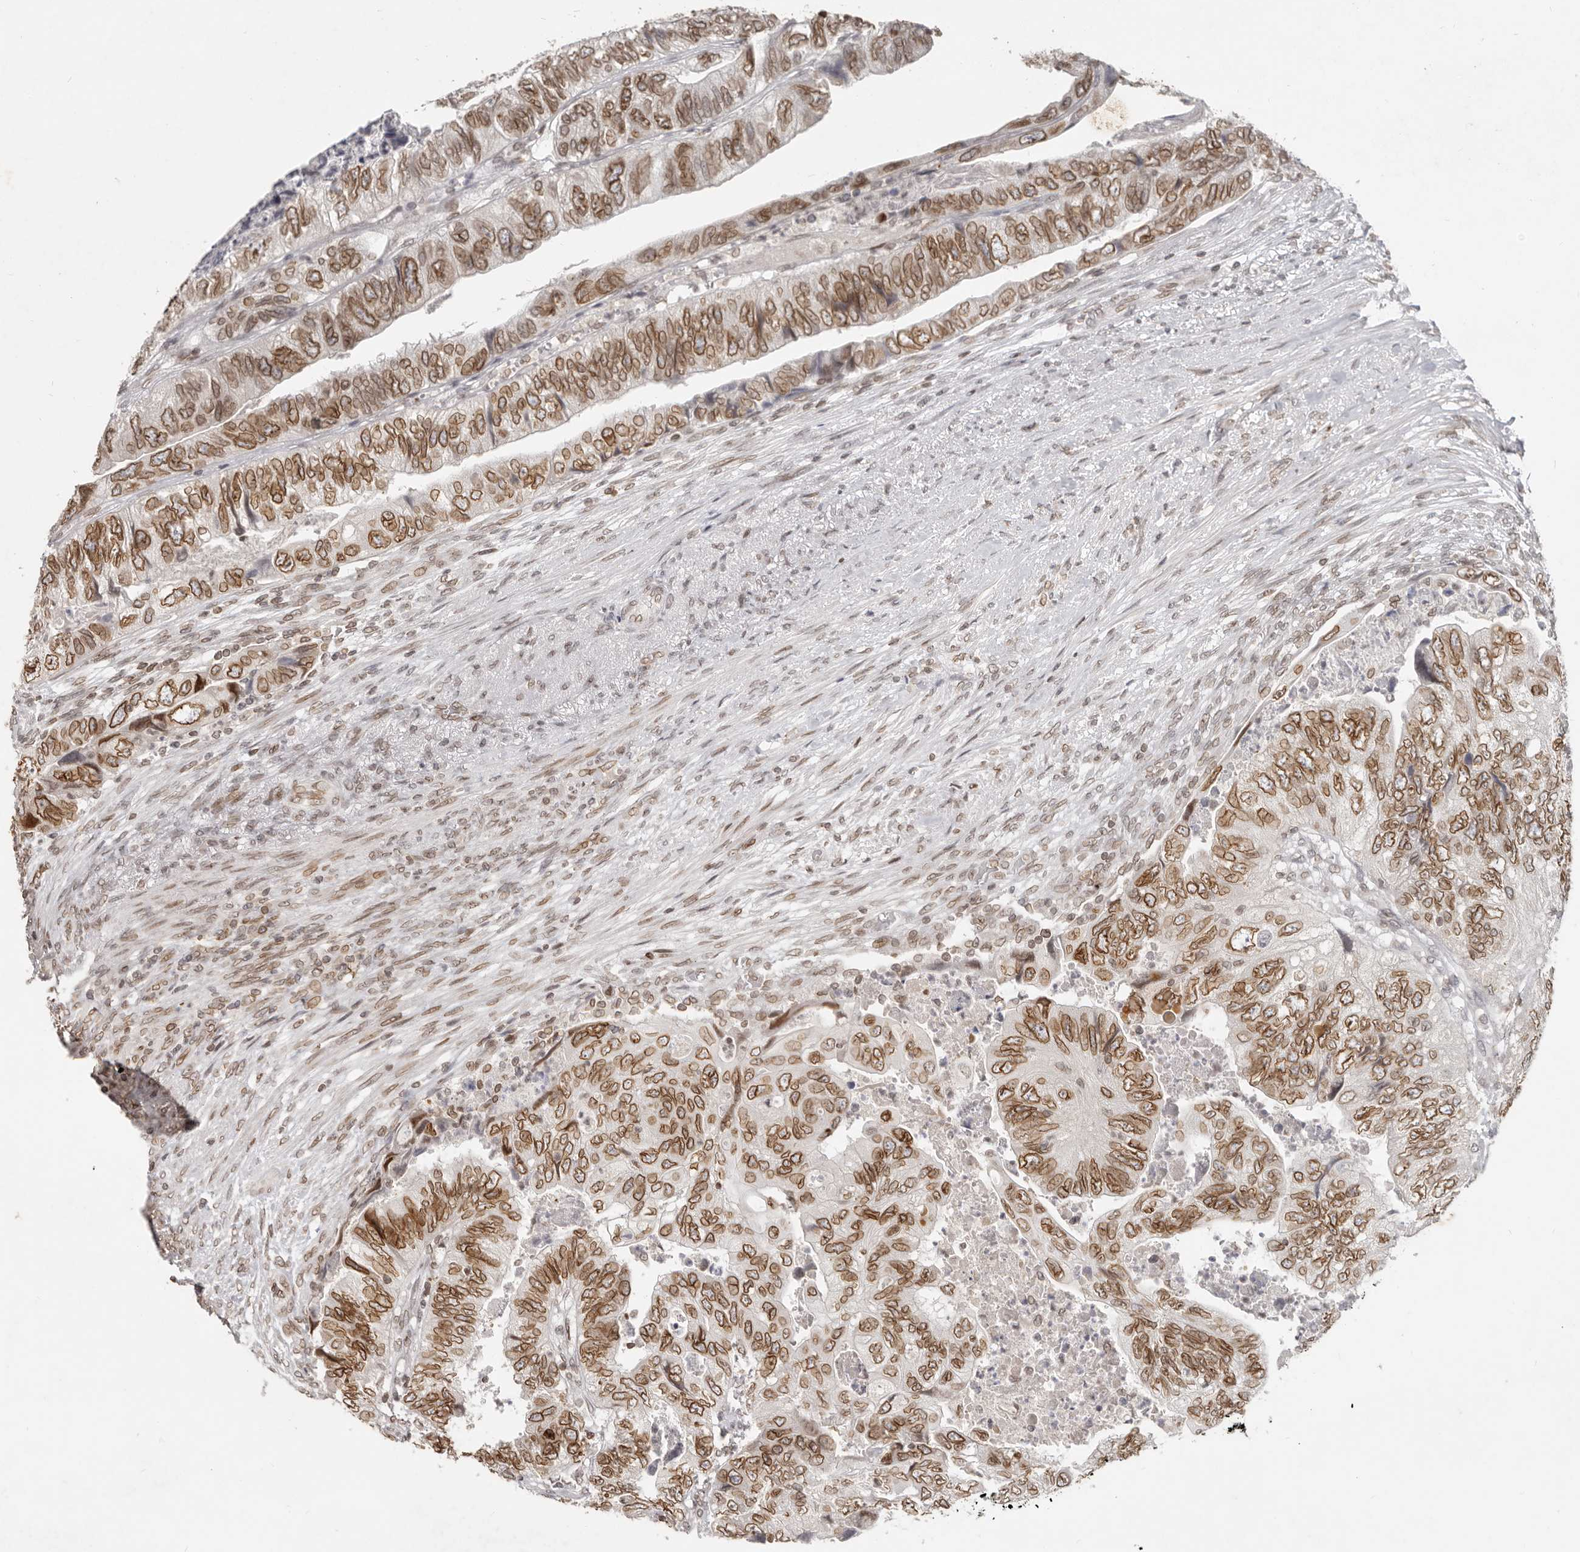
{"staining": {"intensity": "moderate", "quantity": ">75%", "location": "cytoplasmic/membranous,nuclear"}, "tissue": "colorectal cancer", "cell_type": "Tumor cells", "image_type": "cancer", "snomed": [{"axis": "morphology", "description": "Adenocarcinoma, NOS"}, {"axis": "topography", "description": "Rectum"}], "caption": "IHC micrograph of colorectal cancer stained for a protein (brown), which exhibits medium levels of moderate cytoplasmic/membranous and nuclear expression in approximately >75% of tumor cells.", "gene": "NUP153", "patient": {"sex": "male", "age": 63}}